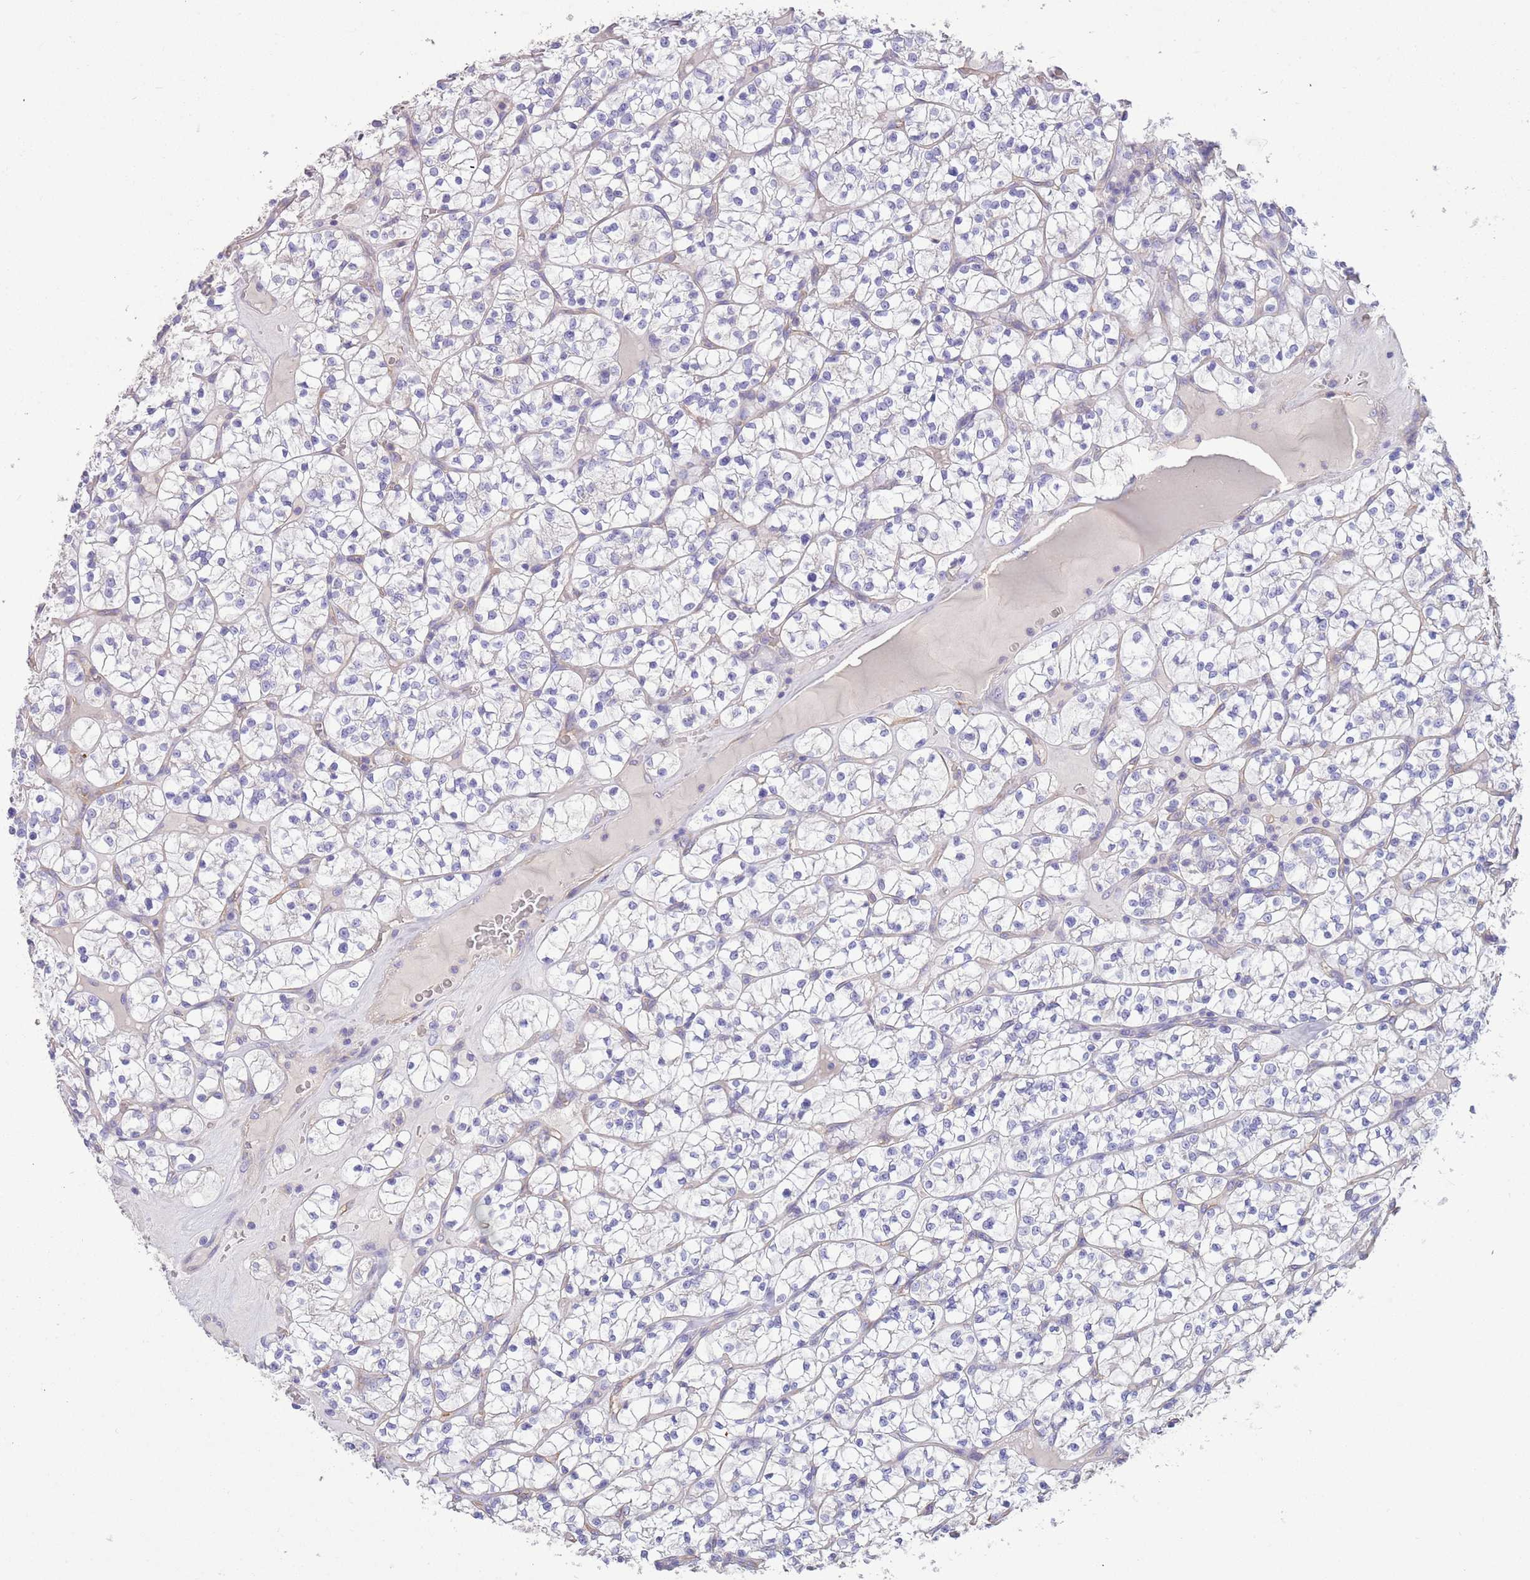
{"staining": {"intensity": "negative", "quantity": "none", "location": "none"}, "tissue": "renal cancer", "cell_type": "Tumor cells", "image_type": "cancer", "snomed": [{"axis": "morphology", "description": "Adenocarcinoma, NOS"}, {"axis": "topography", "description": "Kidney"}], "caption": "IHC image of neoplastic tissue: renal cancer stained with DAB demonstrates no significant protein positivity in tumor cells. The staining was performed using DAB to visualize the protein expression in brown, while the nuclei were stained in blue with hematoxylin (Magnification: 20x).", "gene": "SFTPA1", "patient": {"sex": "female", "age": 64}}